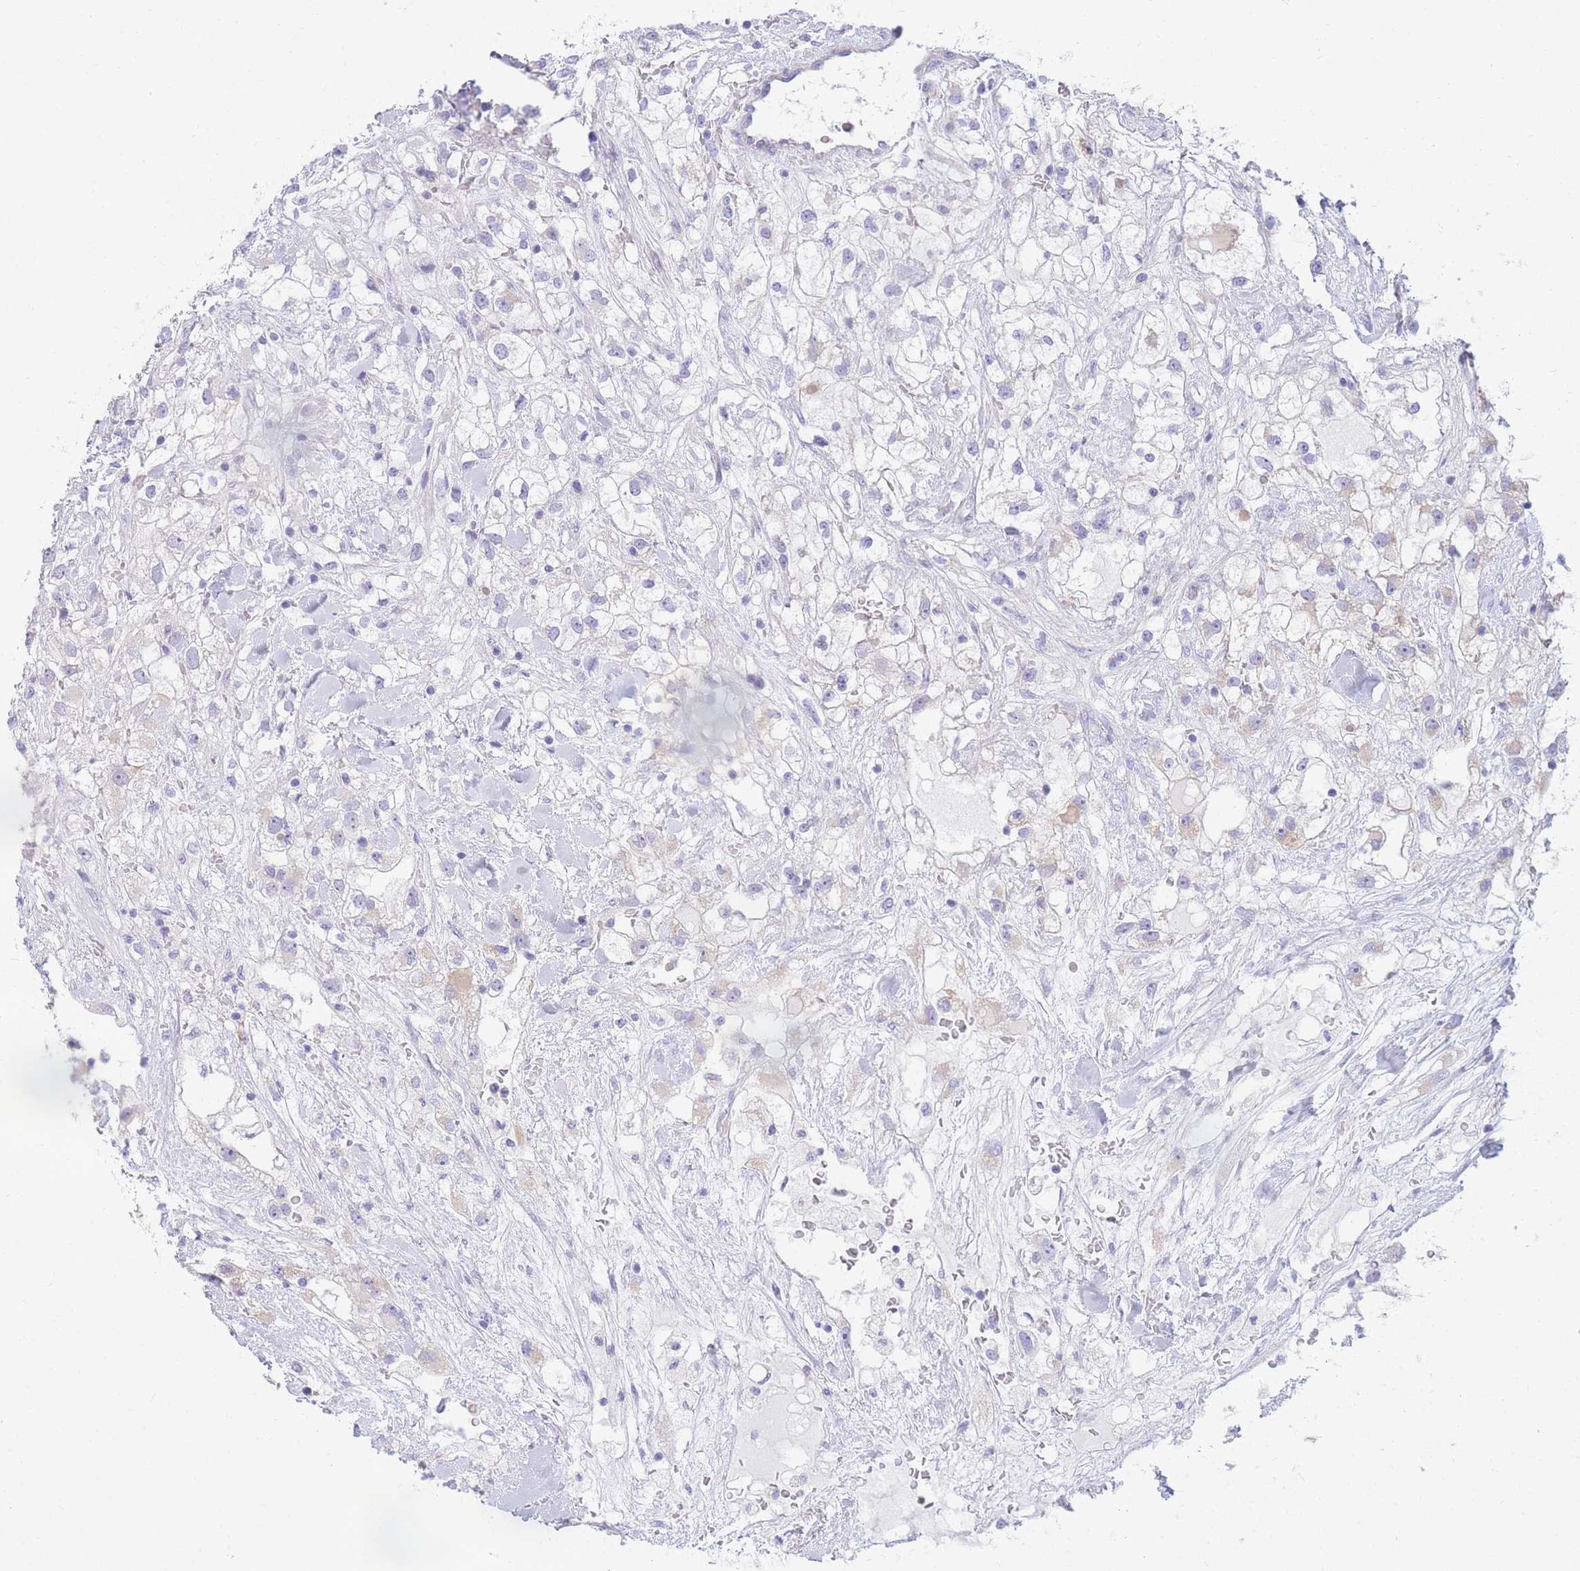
{"staining": {"intensity": "negative", "quantity": "none", "location": "none"}, "tissue": "renal cancer", "cell_type": "Tumor cells", "image_type": "cancer", "snomed": [{"axis": "morphology", "description": "Adenocarcinoma, NOS"}, {"axis": "topography", "description": "Kidney"}], "caption": "Human renal adenocarcinoma stained for a protein using immunohistochemistry exhibits no expression in tumor cells.", "gene": "DHRS11", "patient": {"sex": "male", "age": 59}}